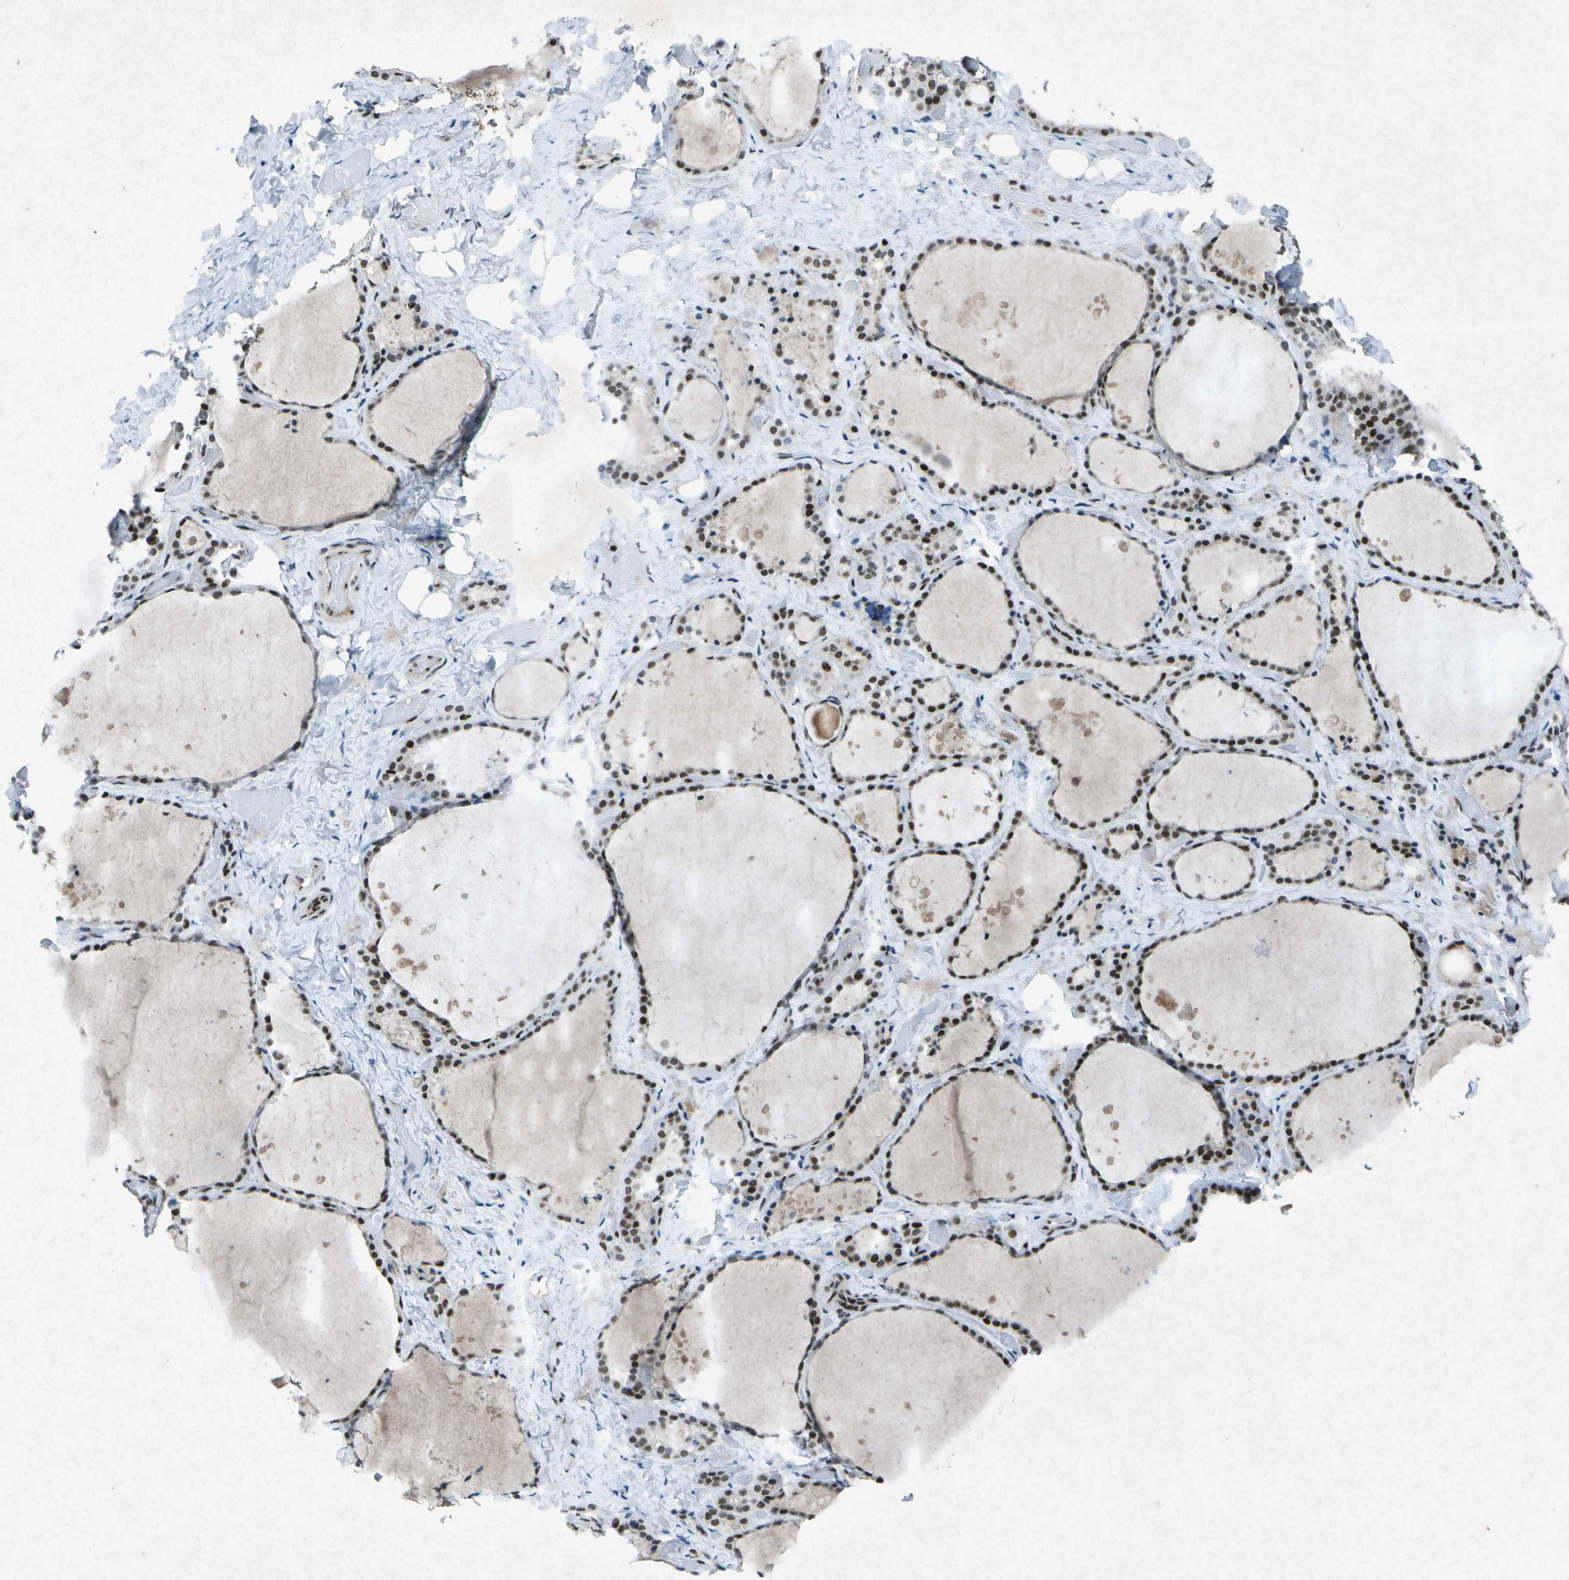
{"staining": {"intensity": "strong", "quantity": ">75%", "location": "nuclear"}, "tissue": "thyroid gland", "cell_type": "Glandular cells", "image_type": "normal", "snomed": [{"axis": "morphology", "description": "Normal tissue, NOS"}, {"axis": "topography", "description": "Thyroid gland"}], "caption": "Normal thyroid gland reveals strong nuclear staining in about >75% of glandular cells, visualized by immunohistochemistry. The staining is performed using DAB (3,3'-diaminobenzidine) brown chromogen to label protein expression. The nuclei are counter-stained blue using hematoxylin.", "gene": "MTA2", "patient": {"sex": "female", "age": 44}}